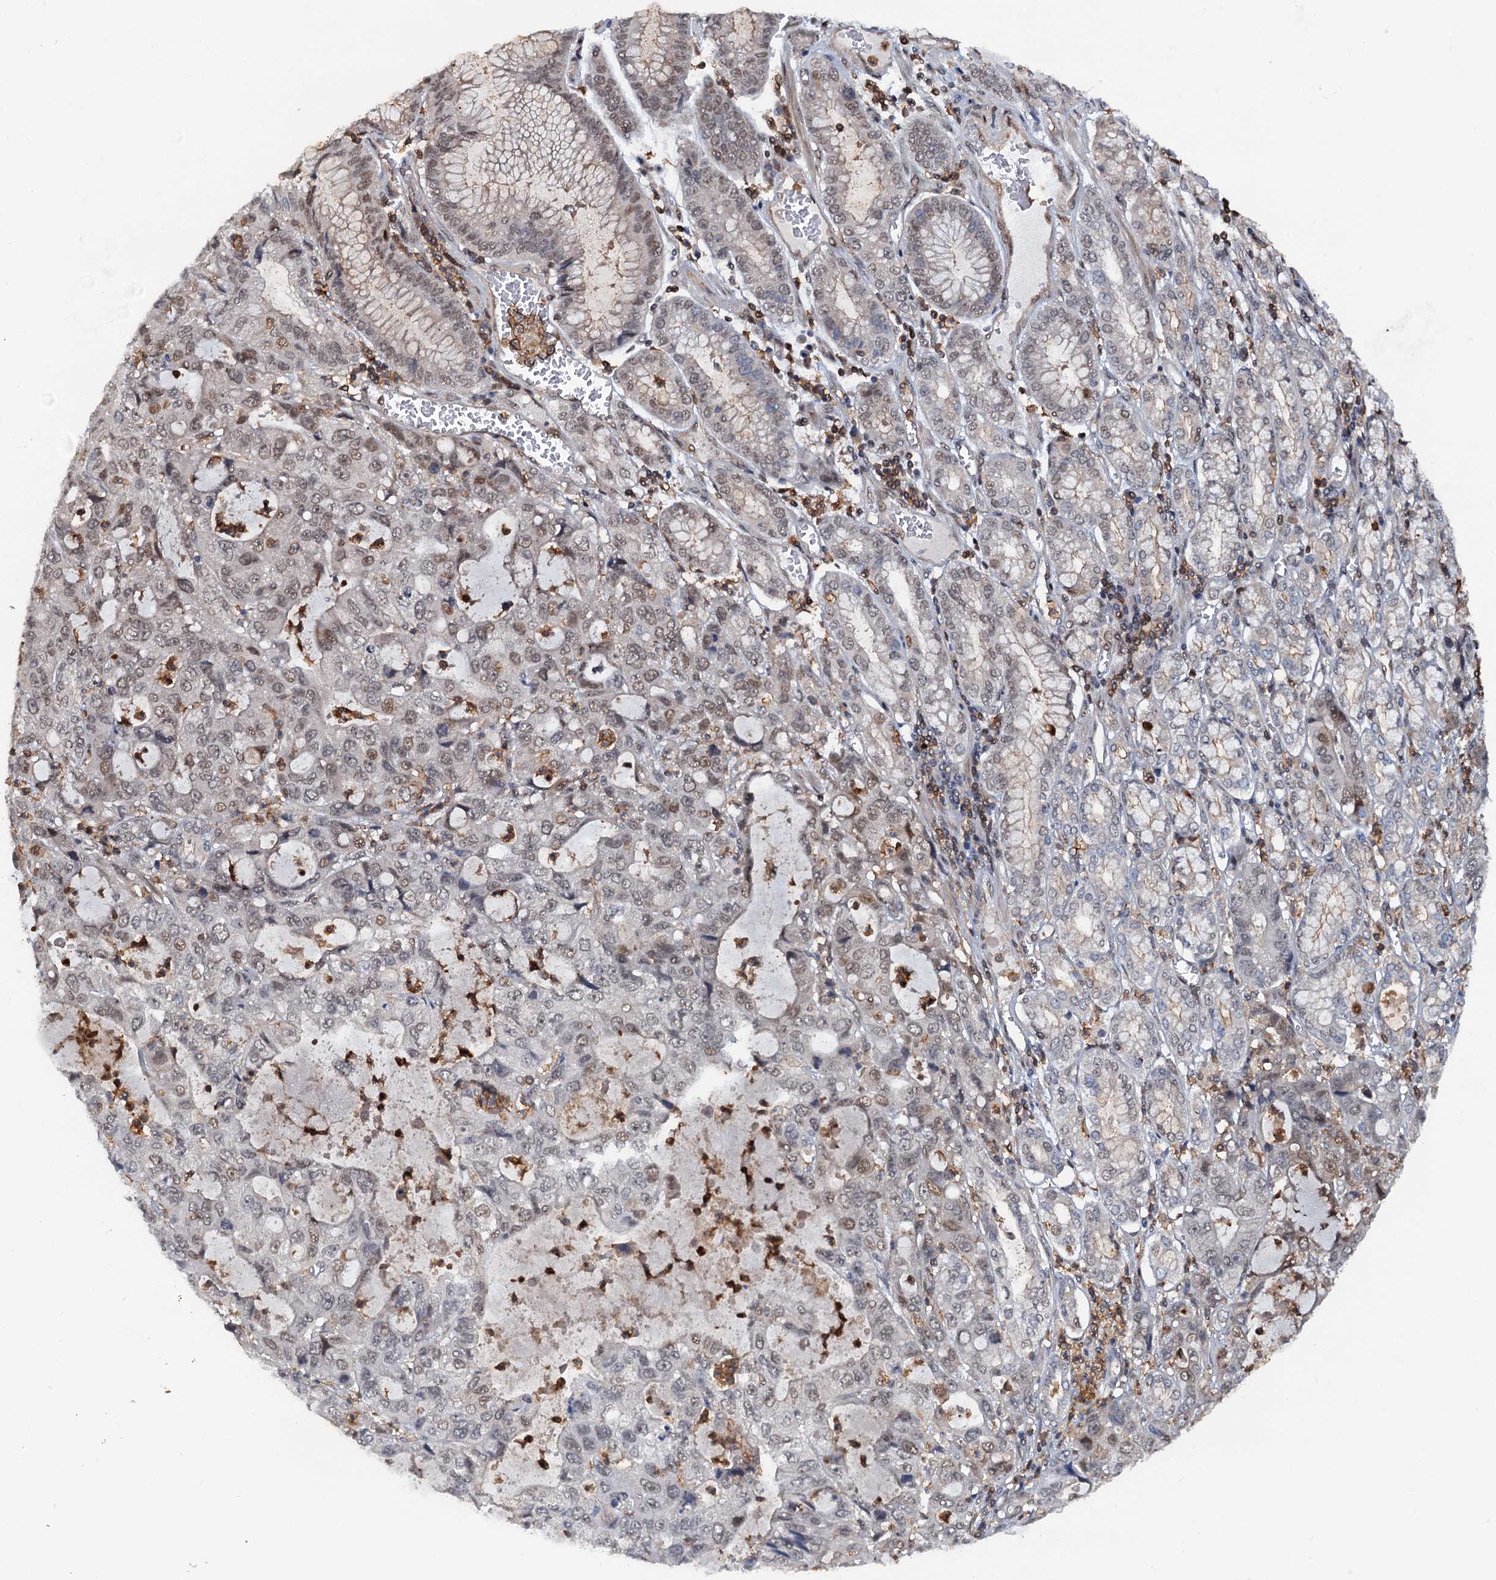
{"staining": {"intensity": "weak", "quantity": "25%-75%", "location": "nuclear"}, "tissue": "stomach cancer", "cell_type": "Tumor cells", "image_type": "cancer", "snomed": [{"axis": "morphology", "description": "Adenocarcinoma, NOS"}, {"axis": "topography", "description": "Stomach, upper"}], "caption": "Human stomach cancer (adenocarcinoma) stained with a protein marker displays weak staining in tumor cells.", "gene": "ZNF609", "patient": {"sex": "female", "age": 52}}